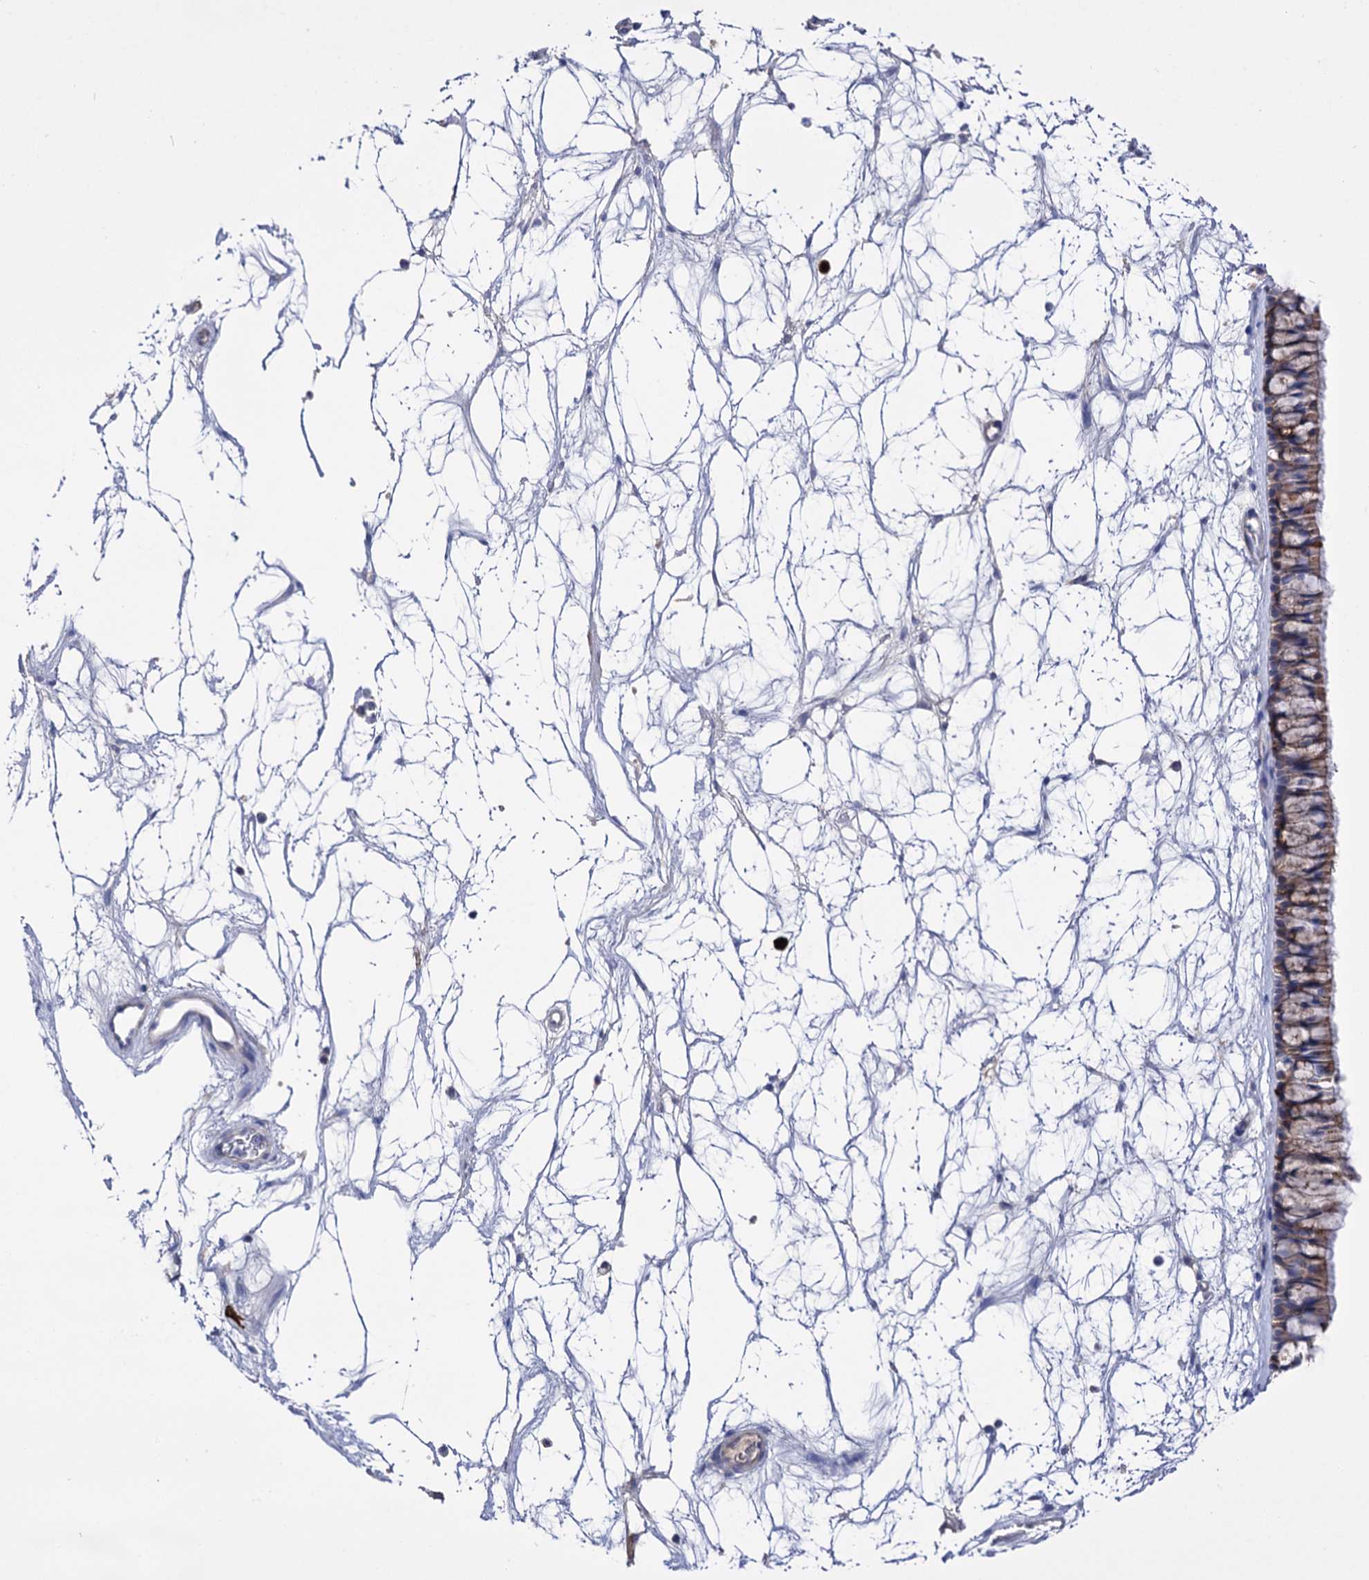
{"staining": {"intensity": "weak", "quantity": ">75%", "location": "cytoplasmic/membranous"}, "tissue": "nasopharynx", "cell_type": "Respiratory epithelial cells", "image_type": "normal", "snomed": [{"axis": "morphology", "description": "Normal tissue, NOS"}, {"axis": "topography", "description": "Nasopharynx"}], "caption": "Protein expression analysis of normal human nasopharynx reveals weak cytoplasmic/membranous positivity in approximately >75% of respiratory epithelial cells.", "gene": "BBS4", "patient": {"sex": "male", "age": 64}}